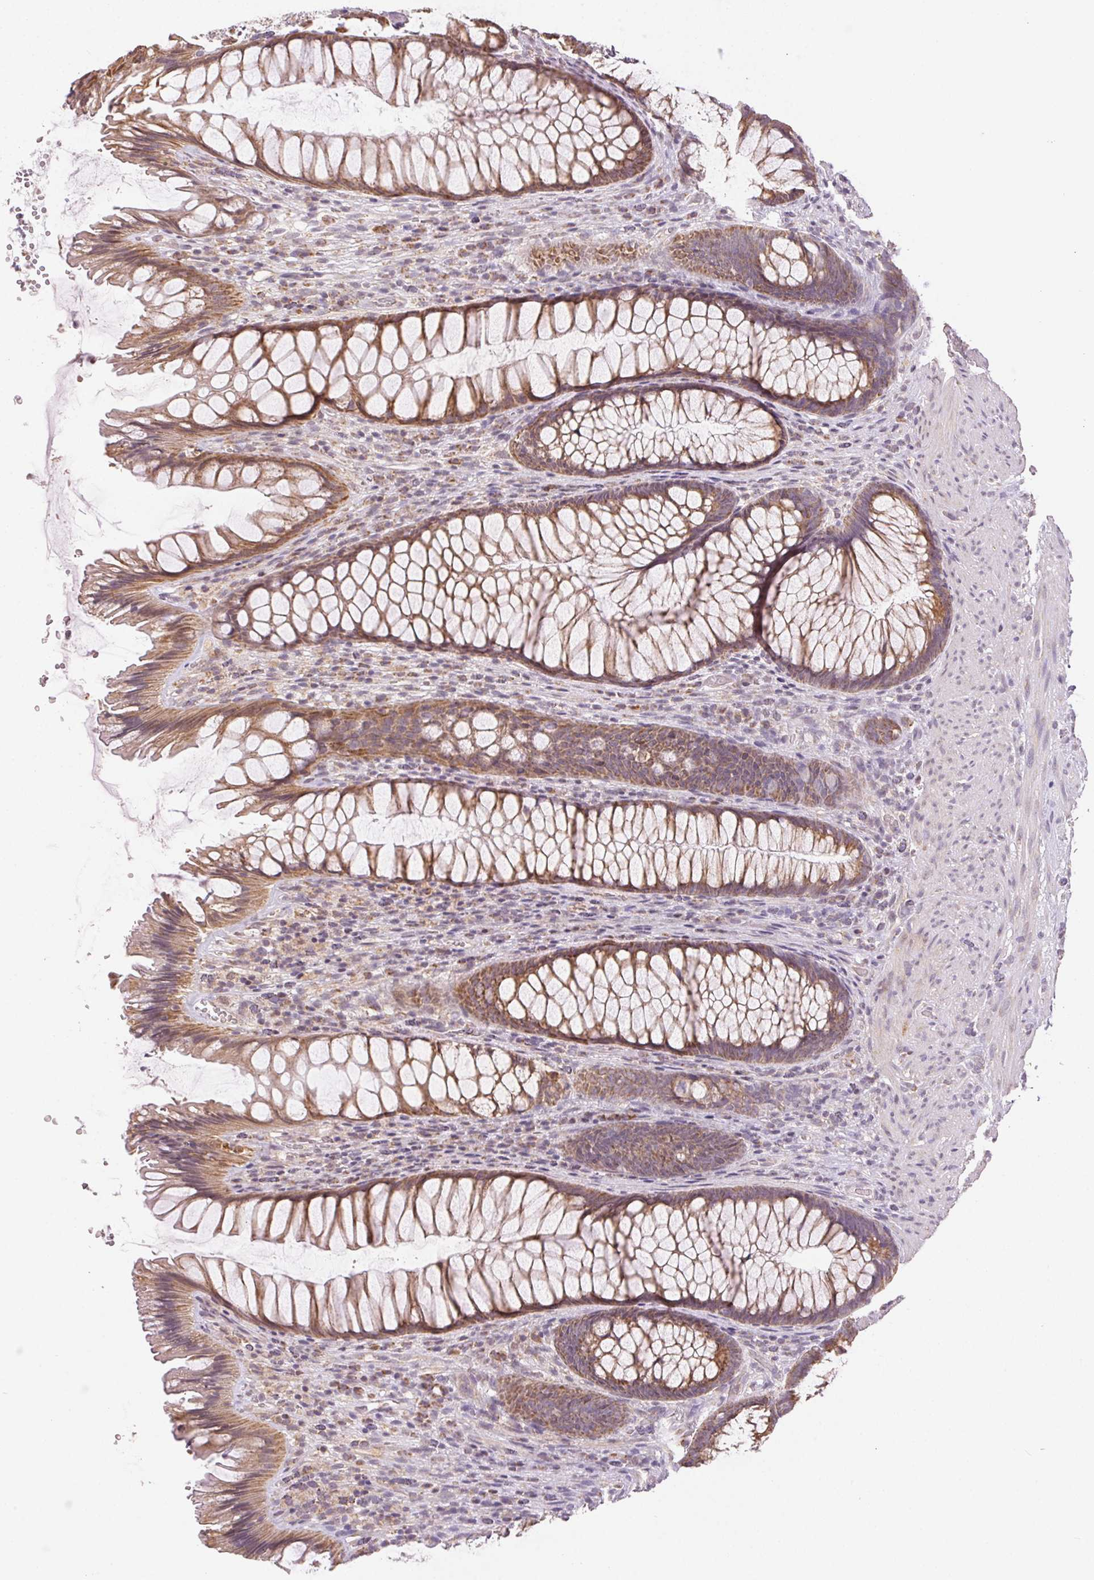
{"staining": {"intensity": "moderate", "quantity": ">75%", "location": "cytoplasmic/membranous"}, "tissue": "rectum", "cell_type": "Glandular cells", "image_type": "normal", "snomed": [{"axis": "morphology", "description": "Normal tissue, NOS"}, {"axis": "topography", "description": "Rectum"}], "caption": "Glandular cells exhibit medium levels of moderate cytoplasmic/membranous positivity in approximately >75% of cells in benign rectum. (DAB IHC, brown staining for protein, blue staining for nuclei).", "gene": "CLASP1", "patient": {"sex": "male", "age": 53}}